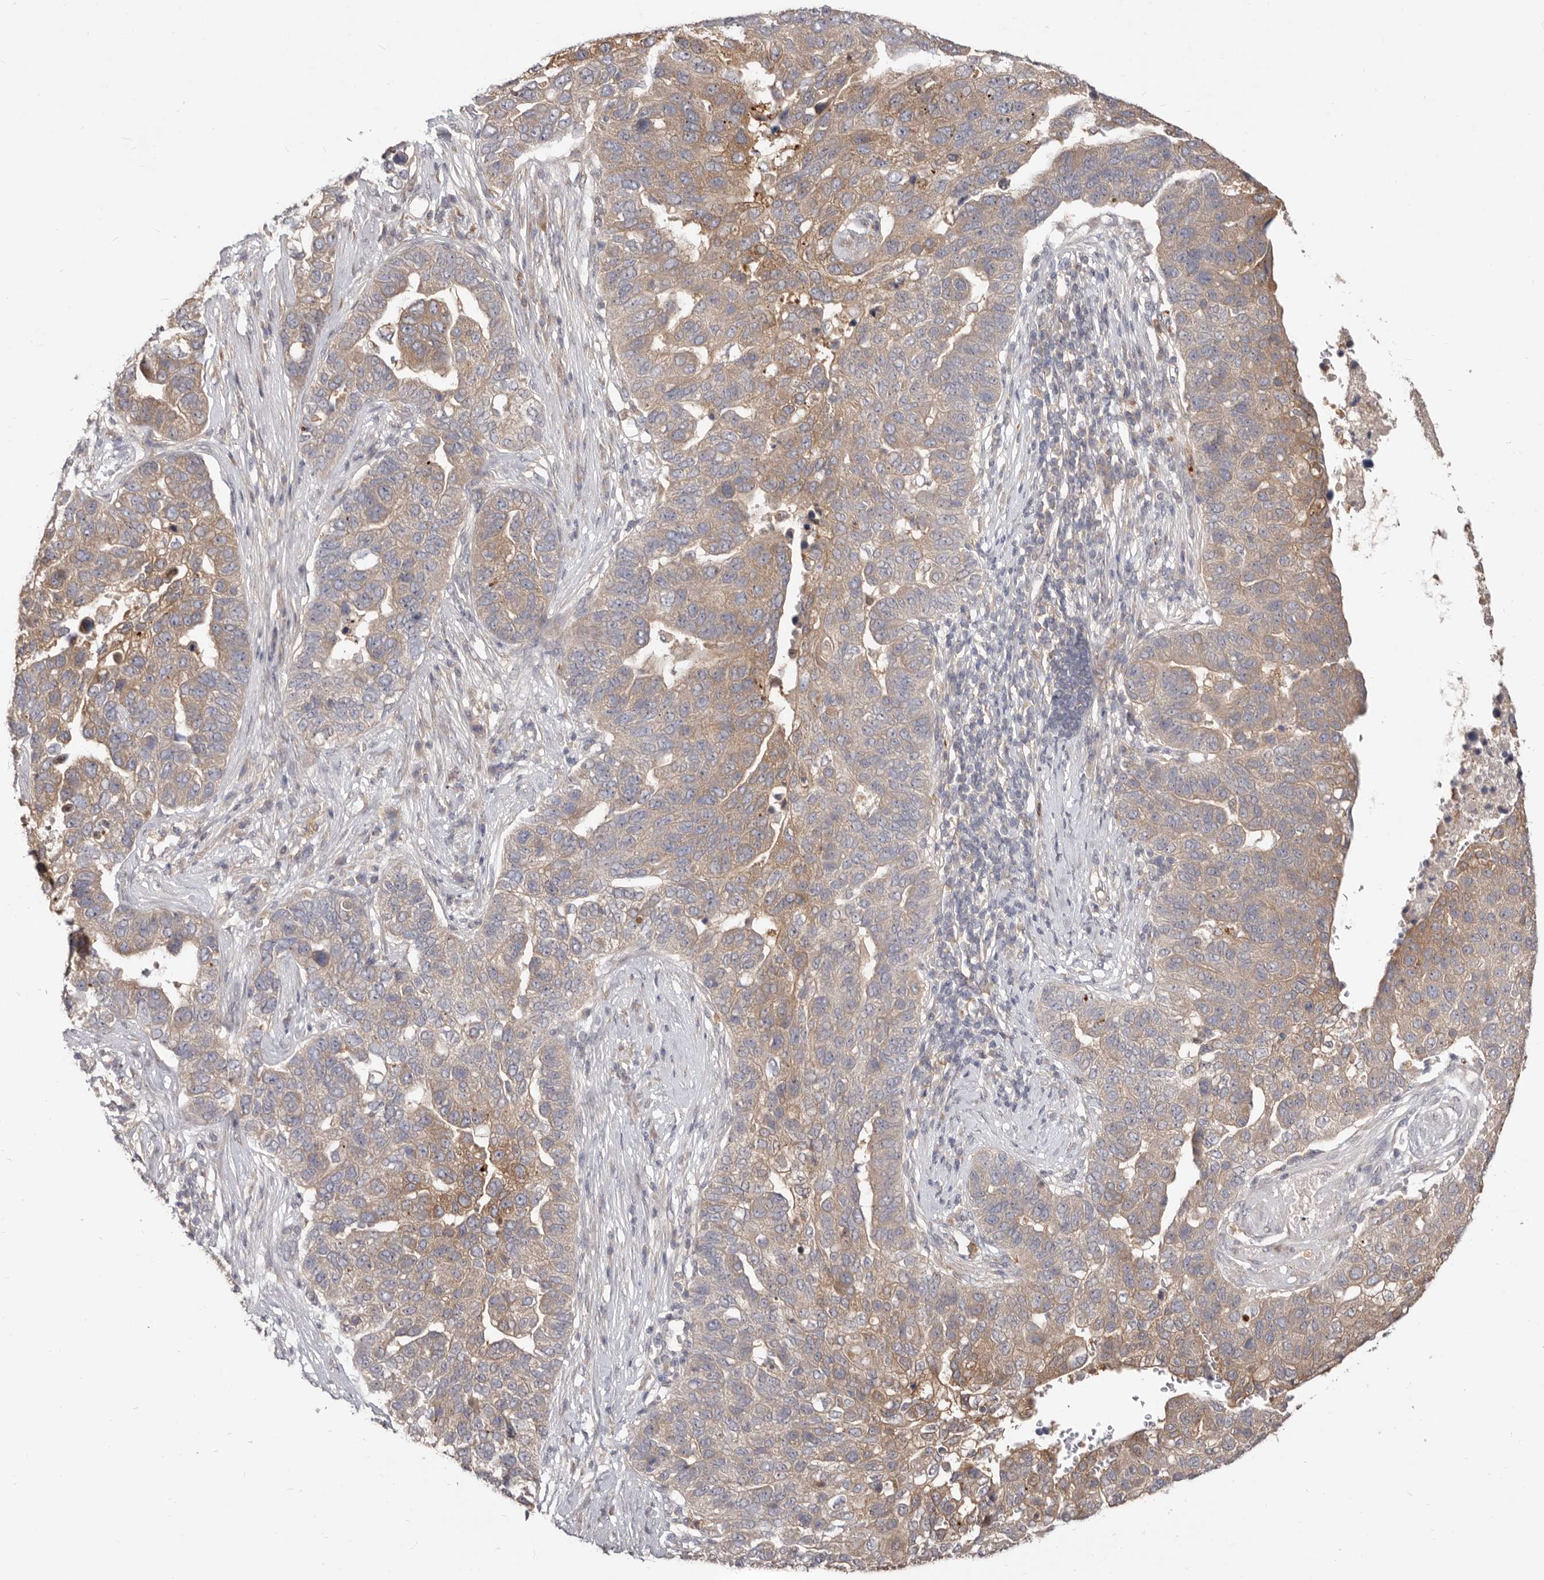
{"staining": {"intensity": "moderate", "quantity": ">75%", "location": "cytoplasmic/membranous"}, "tissue": "pancreatic cancer", "cell_type": "Tumor cells", "image_type": "cancer", "snomed": [{"axis": "morphology", "description": "Adenocarcinoma, NOS"}, {"axis": "topography", "description": "Pancreas"}], "caption": "Moderate cytoplasmic/membranous positivity is present in about >75% of tumor cells in pancreatic cancer (adenocarcinoma).", "gene": "TC2N", "patient": {"sex": "female", "age": 61}}